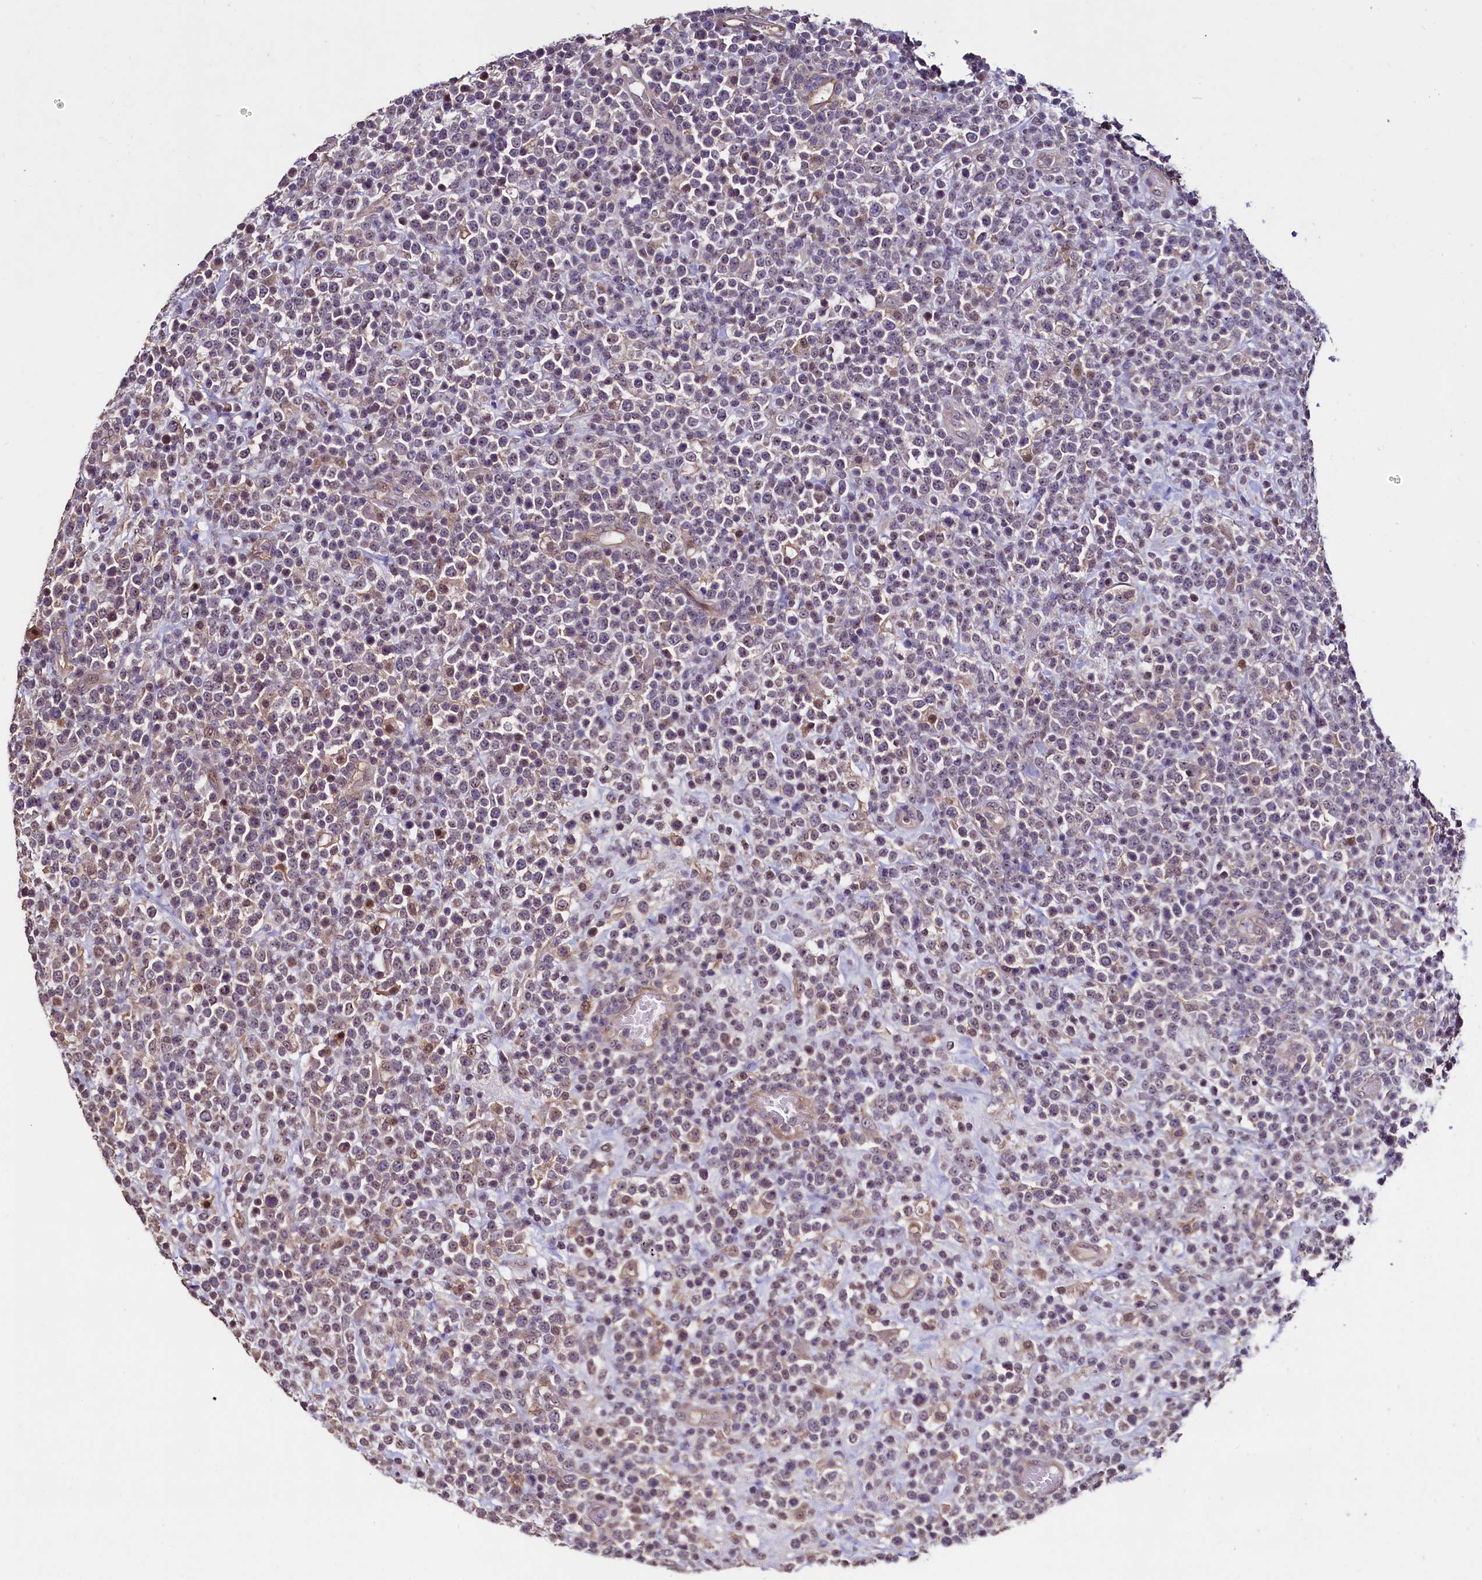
{"staining": {"intensity": "weak", "quantity": "<25%", "location": "nuclear"}, "tissue": "lymphoma", "cell_type": "Tumor cells", "image_type": "cancer", "snomed": [{"axis": "morphology", "description": "Malignant lymphoma, non-Hodgkin's type, High grade"}, {"axis": "topography", "description": "Colon"}], "caption": "A micrograph of lymphoma stained for a protein reveals no brown staining in tumor cells.", "gene": "PALM", "patient": {"sex": "female", "age": 53}}